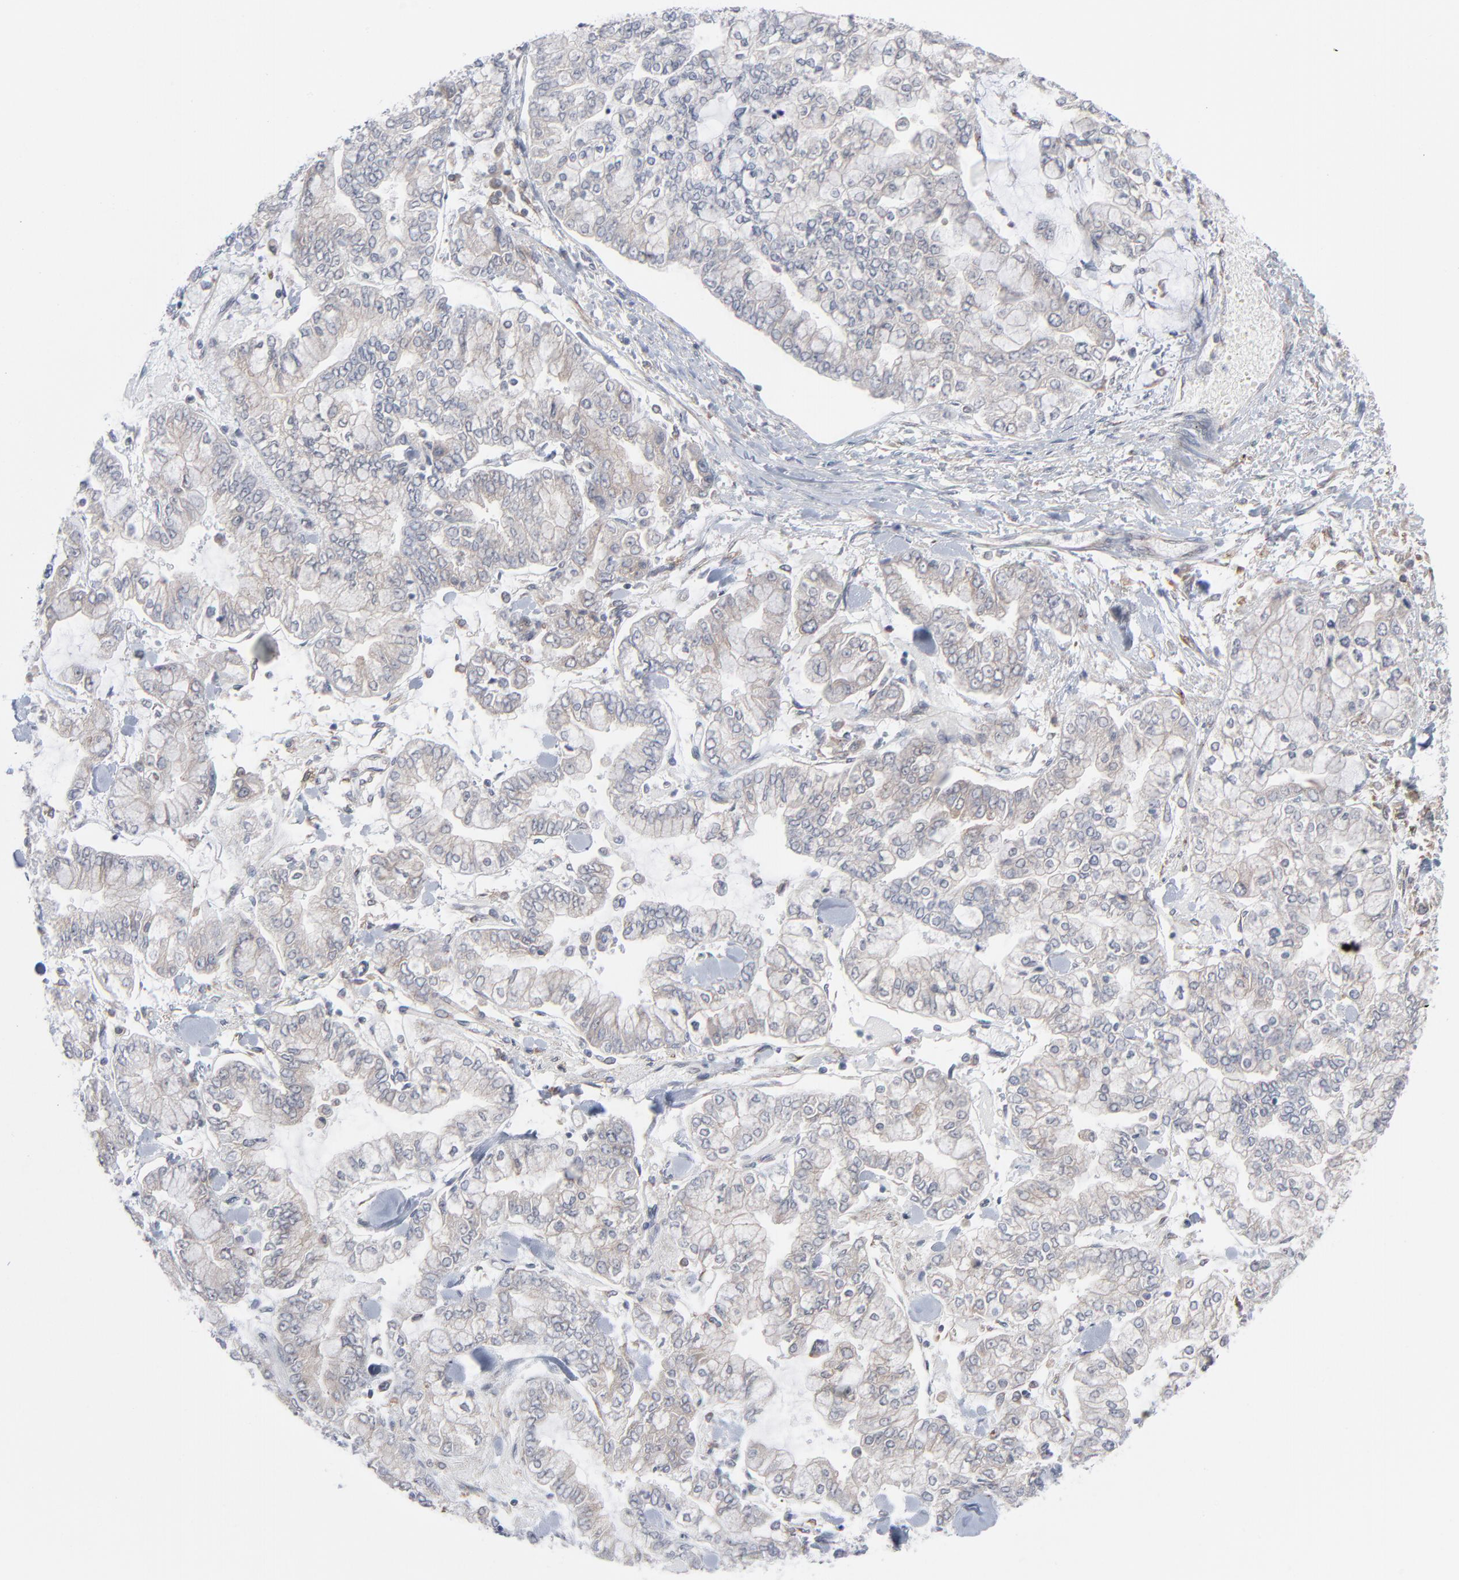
{"staining": {"intensity": "weak", "quantity": "25%-75%", "location": "cytoplasmic/membranous"}, "tissue": "stomach cancer", "cell_type": "Tumor cells", "image_type": "cancer", "snomed": [{"axis": "morphology", "description": "Normal tissue, NOS"}, {"axis": "morphology", "description": "Adenocarcinoma, NOS"}, {"axis": "topography", "description": "Stomach, upper"}, {"axis": "topography", "description": "Stomach"}], "caption": "This is a photomicrograph of immunohistochemistry staining of adenocarcinoma (stomach), which shows weak positivity in the cytoplasmic/membranous of tumor cells.", "gene": "KDSR", "patient": {"sex": "male", "age": 76}}